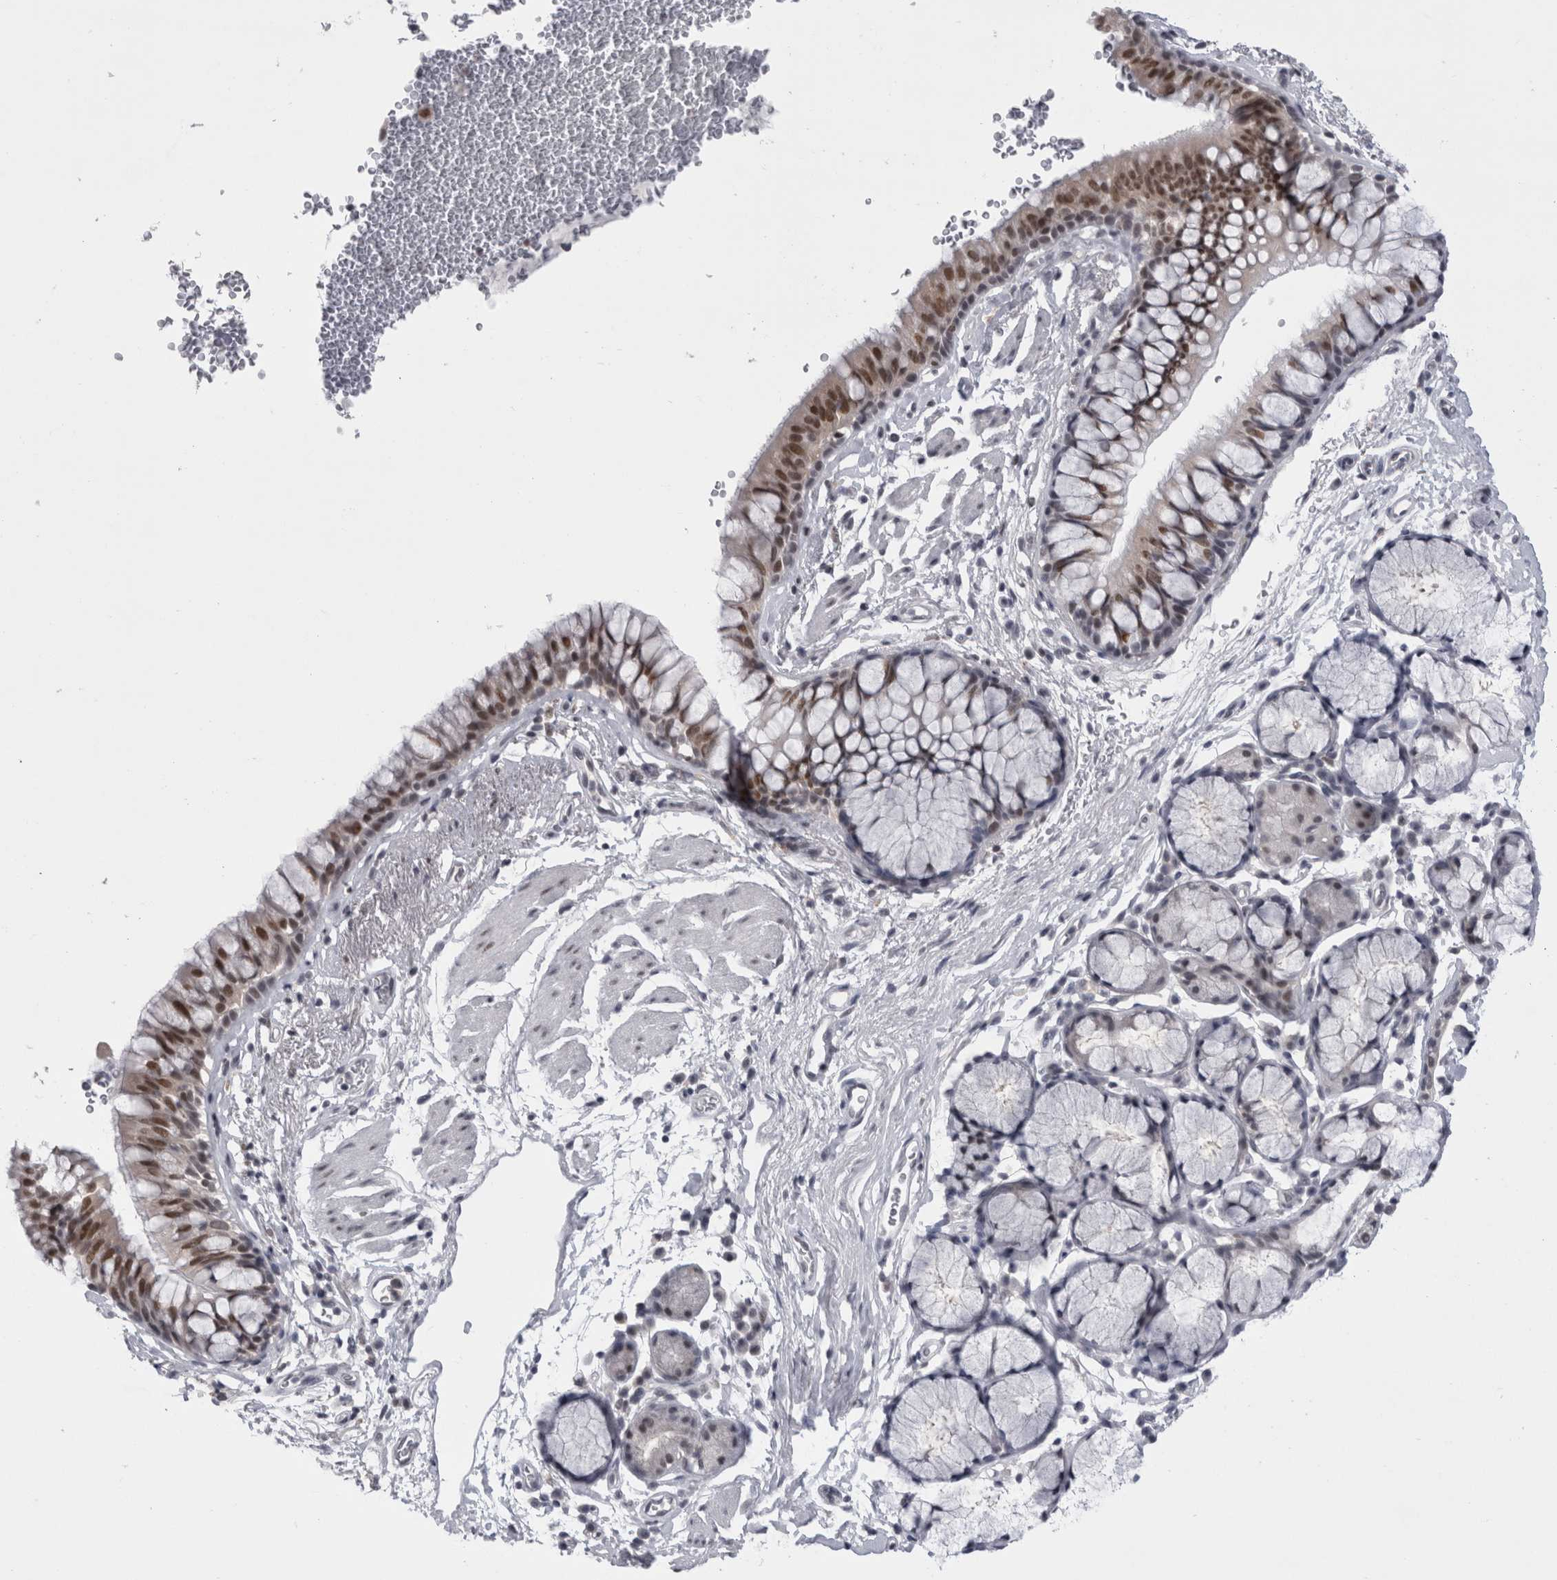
{"staining": {"intensity": "strong", "quantity": "25%-75%", "location": "nuclear"}, "tissue": "bronchus", "cell_type": "Respiratory epithelial cells", "image_type": "normal", "snomed": [{"axis": "morphology", "description": "Normal tissue, NOS"}, {"axis": "topography", "description": "Cartilage tissue"}, {"axis": "topography", "description": "Bronchus"}], "caption": "Protein staining by immunohistochemistry demonstrates strong nuclear positivity in approximately 25%-75% of respiratory epithelial cells in unremarkable bronchus. The staining is performed using DAB (3,3'-diaminobenzidine) brown chromogen to label protein expression. The nuclei are counter-stained blue using hematoxylin.", "gene": "PSMB2", "patient": {"sex": "female", "age": 53}}